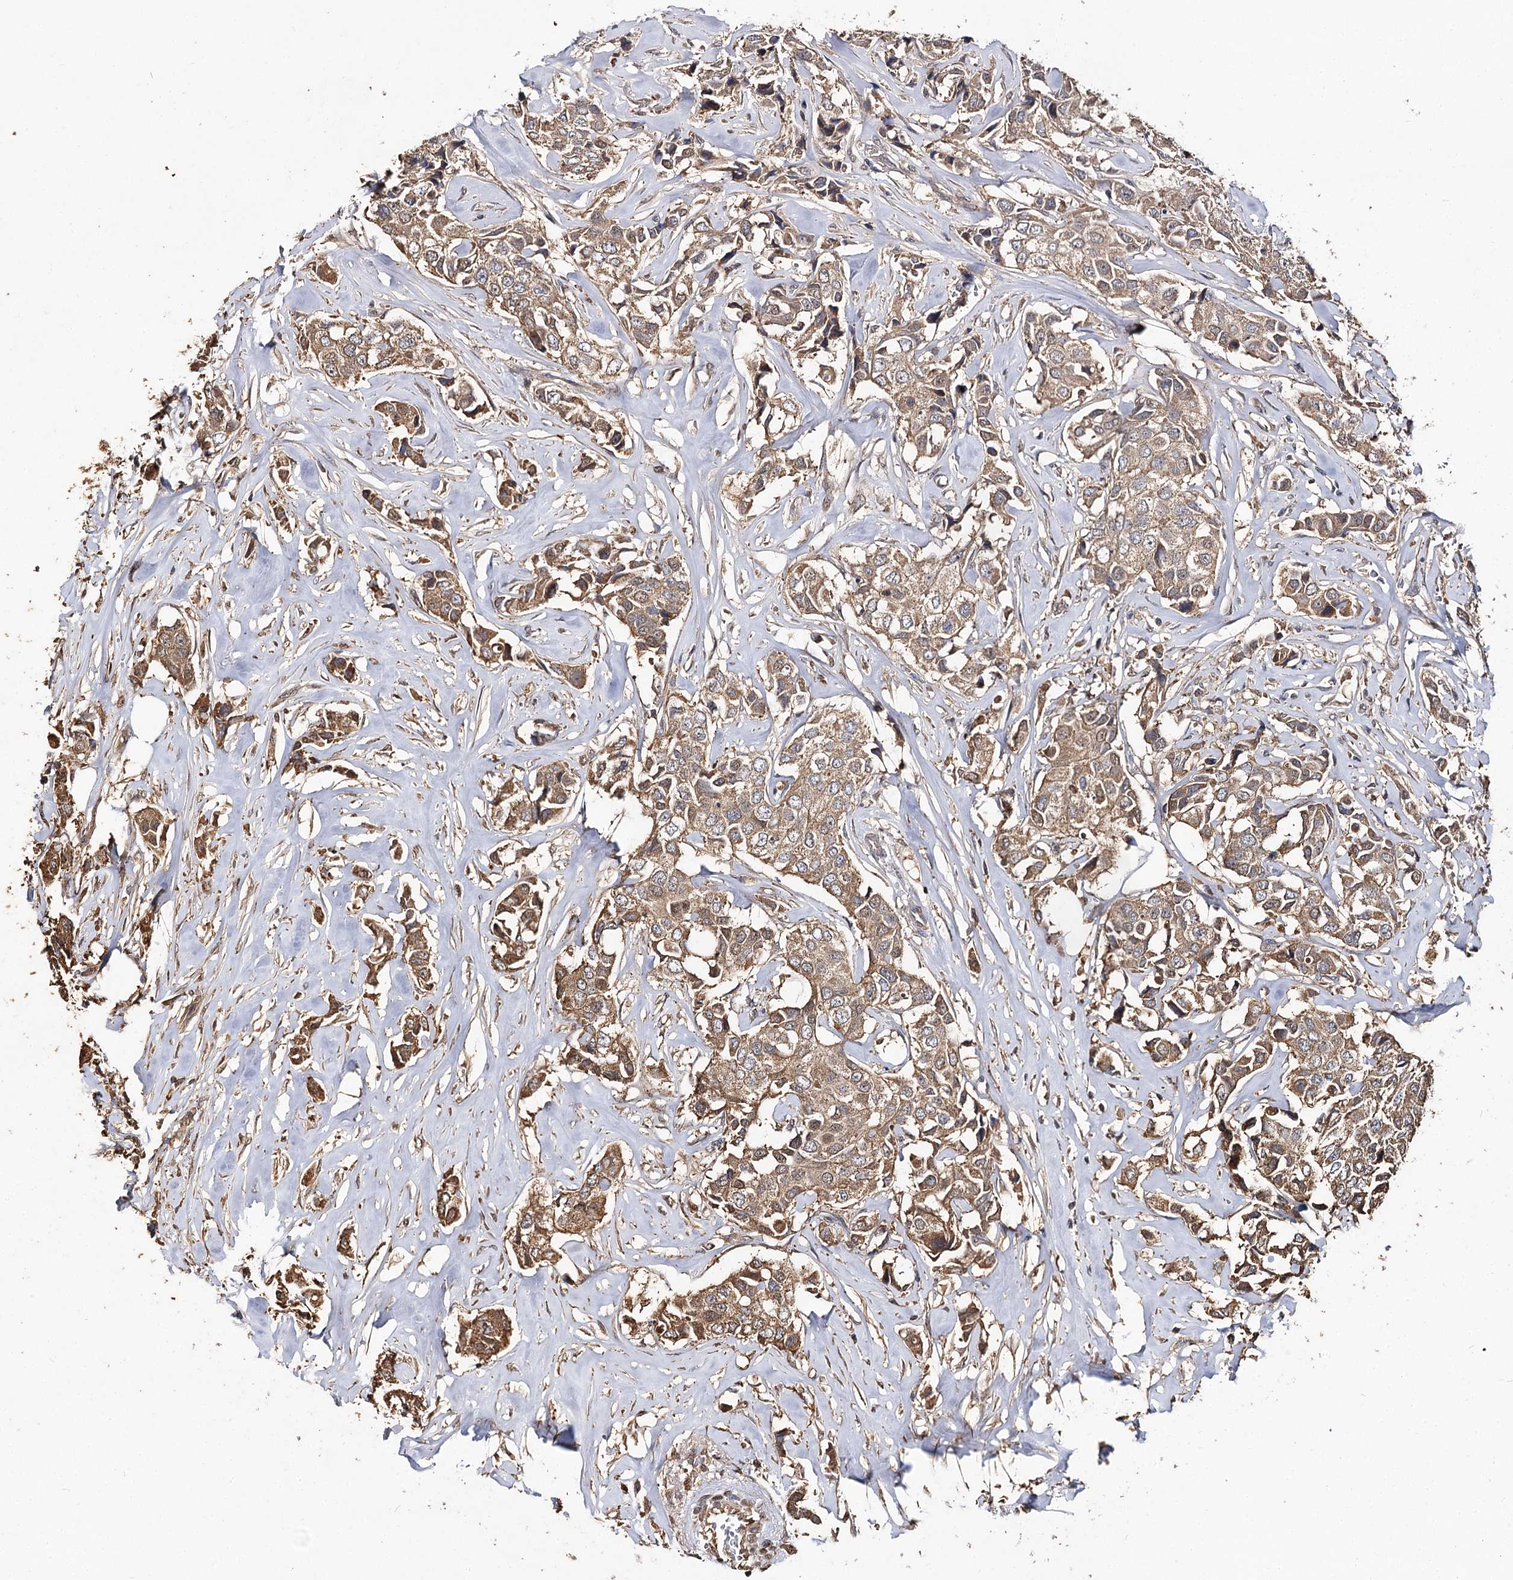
{"staining": {"intensity": "moderate", "quantity": ">75%", "location": "cytoplasmic/membranous"}, "tissue": "breast cancer", "cell_type": "Tumor cells", "image_type": "cancer", "snomed": [{"axis": "morphology", "description": "Duct carcinoma"}, {"axis": "topography", "description": "Breast"}], "caption": "This is an image of immunohistochemistry staining of breast cancer (invasive ductal carcinoma), which shows moderate expression in the cytoplasmic/membranous of tumor cells.", "gene": "ARL13A", "patient": {"sex": "female", "age": 80}}